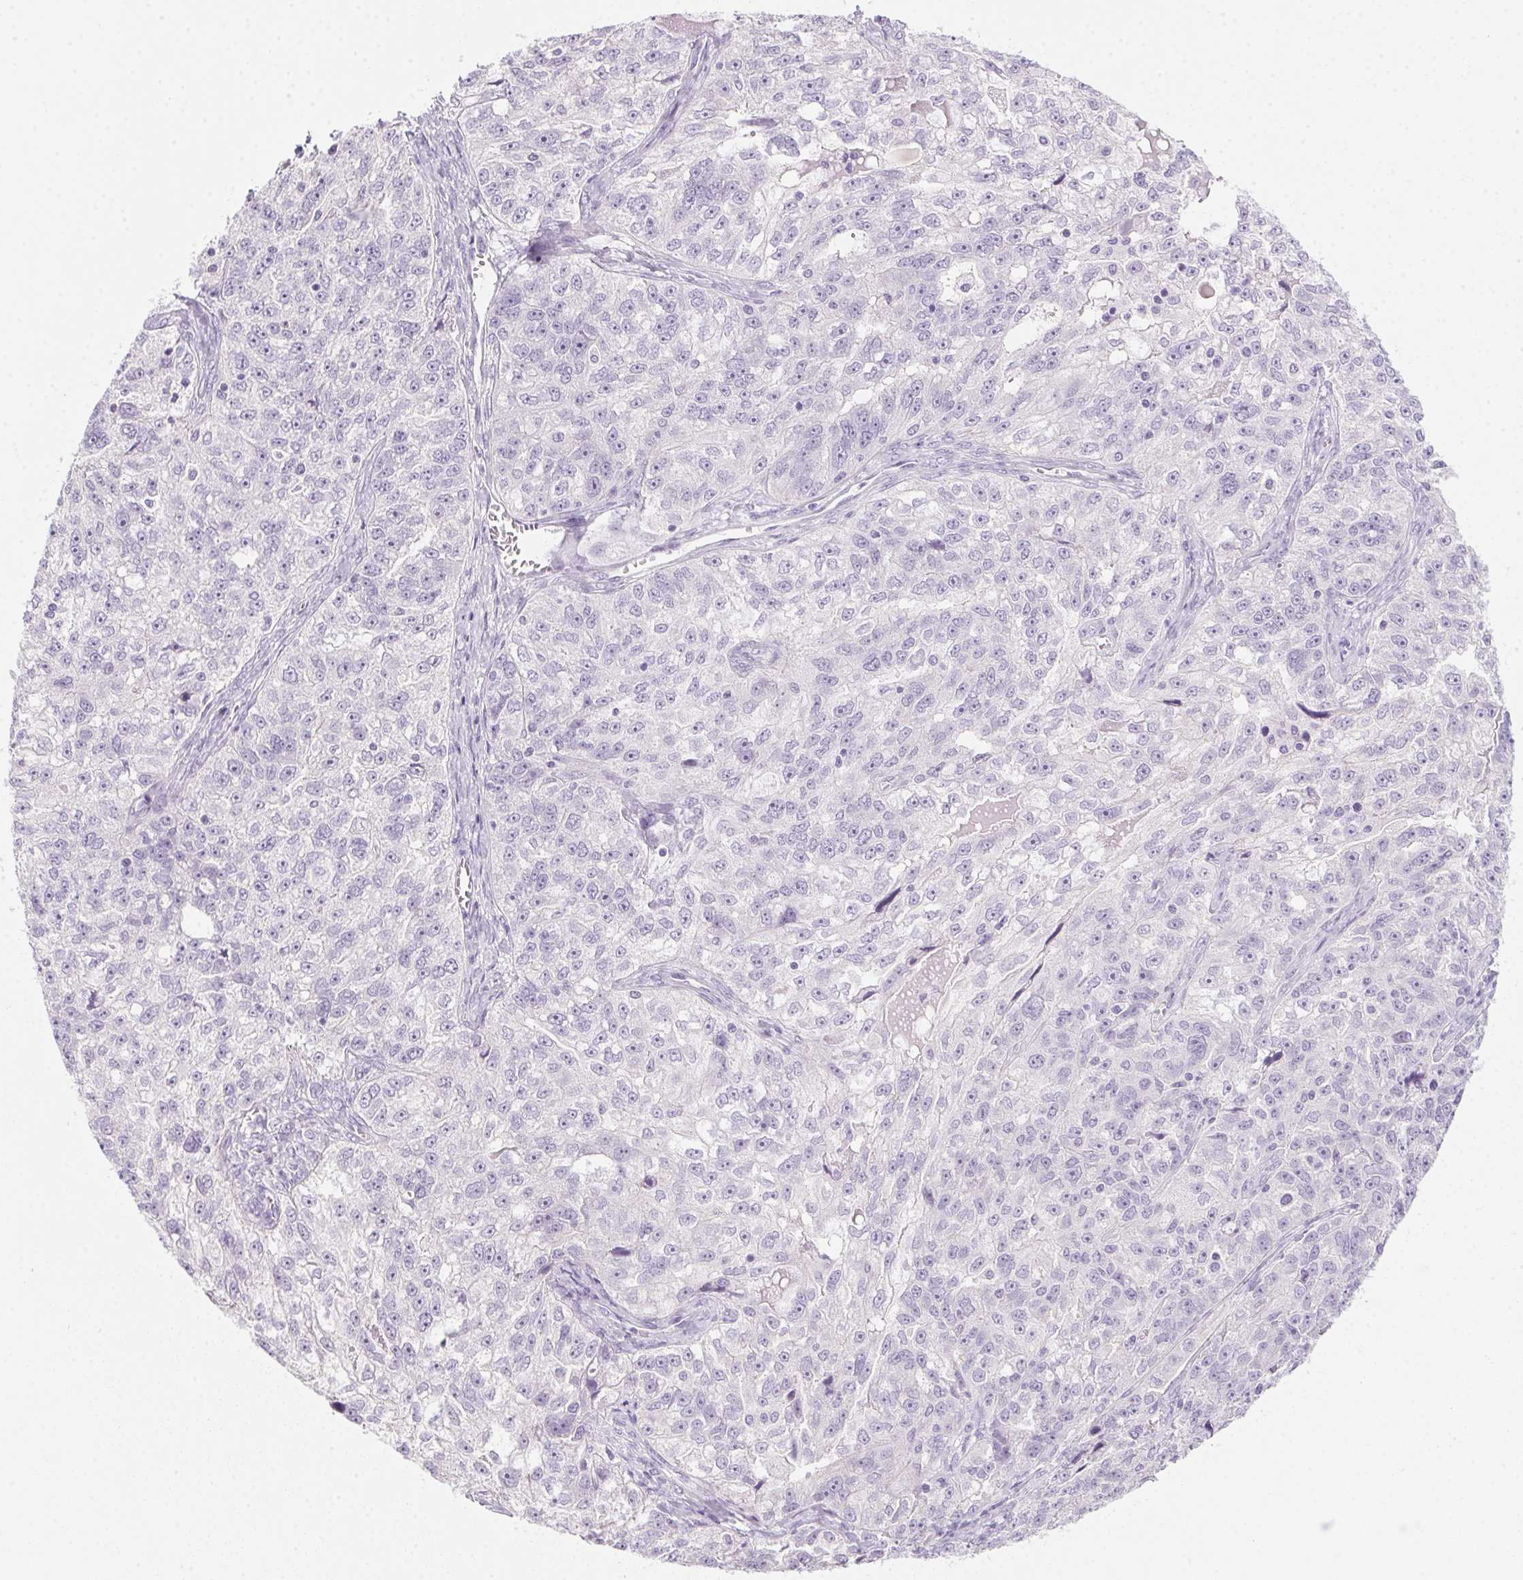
{"staining": {"intensity": "negative", "quantity": "none", "location": "none"}, "tissue": "ovarian cancer", "cell_type": "Tumor cells", "image_type": "cancer", "snomed": [{"axis": "morphology", "description": "Cystadenocarcinoma, serous, NOS"}, {"axis": "topography", "description": "Ovary"}], "caption": "Human ovarian cancer stained for a protein using immunohistochemistry demonstrates no expression in tumor cells.", "gene": "POPDC2", "patient": {"sex": "female", "age": 51}}